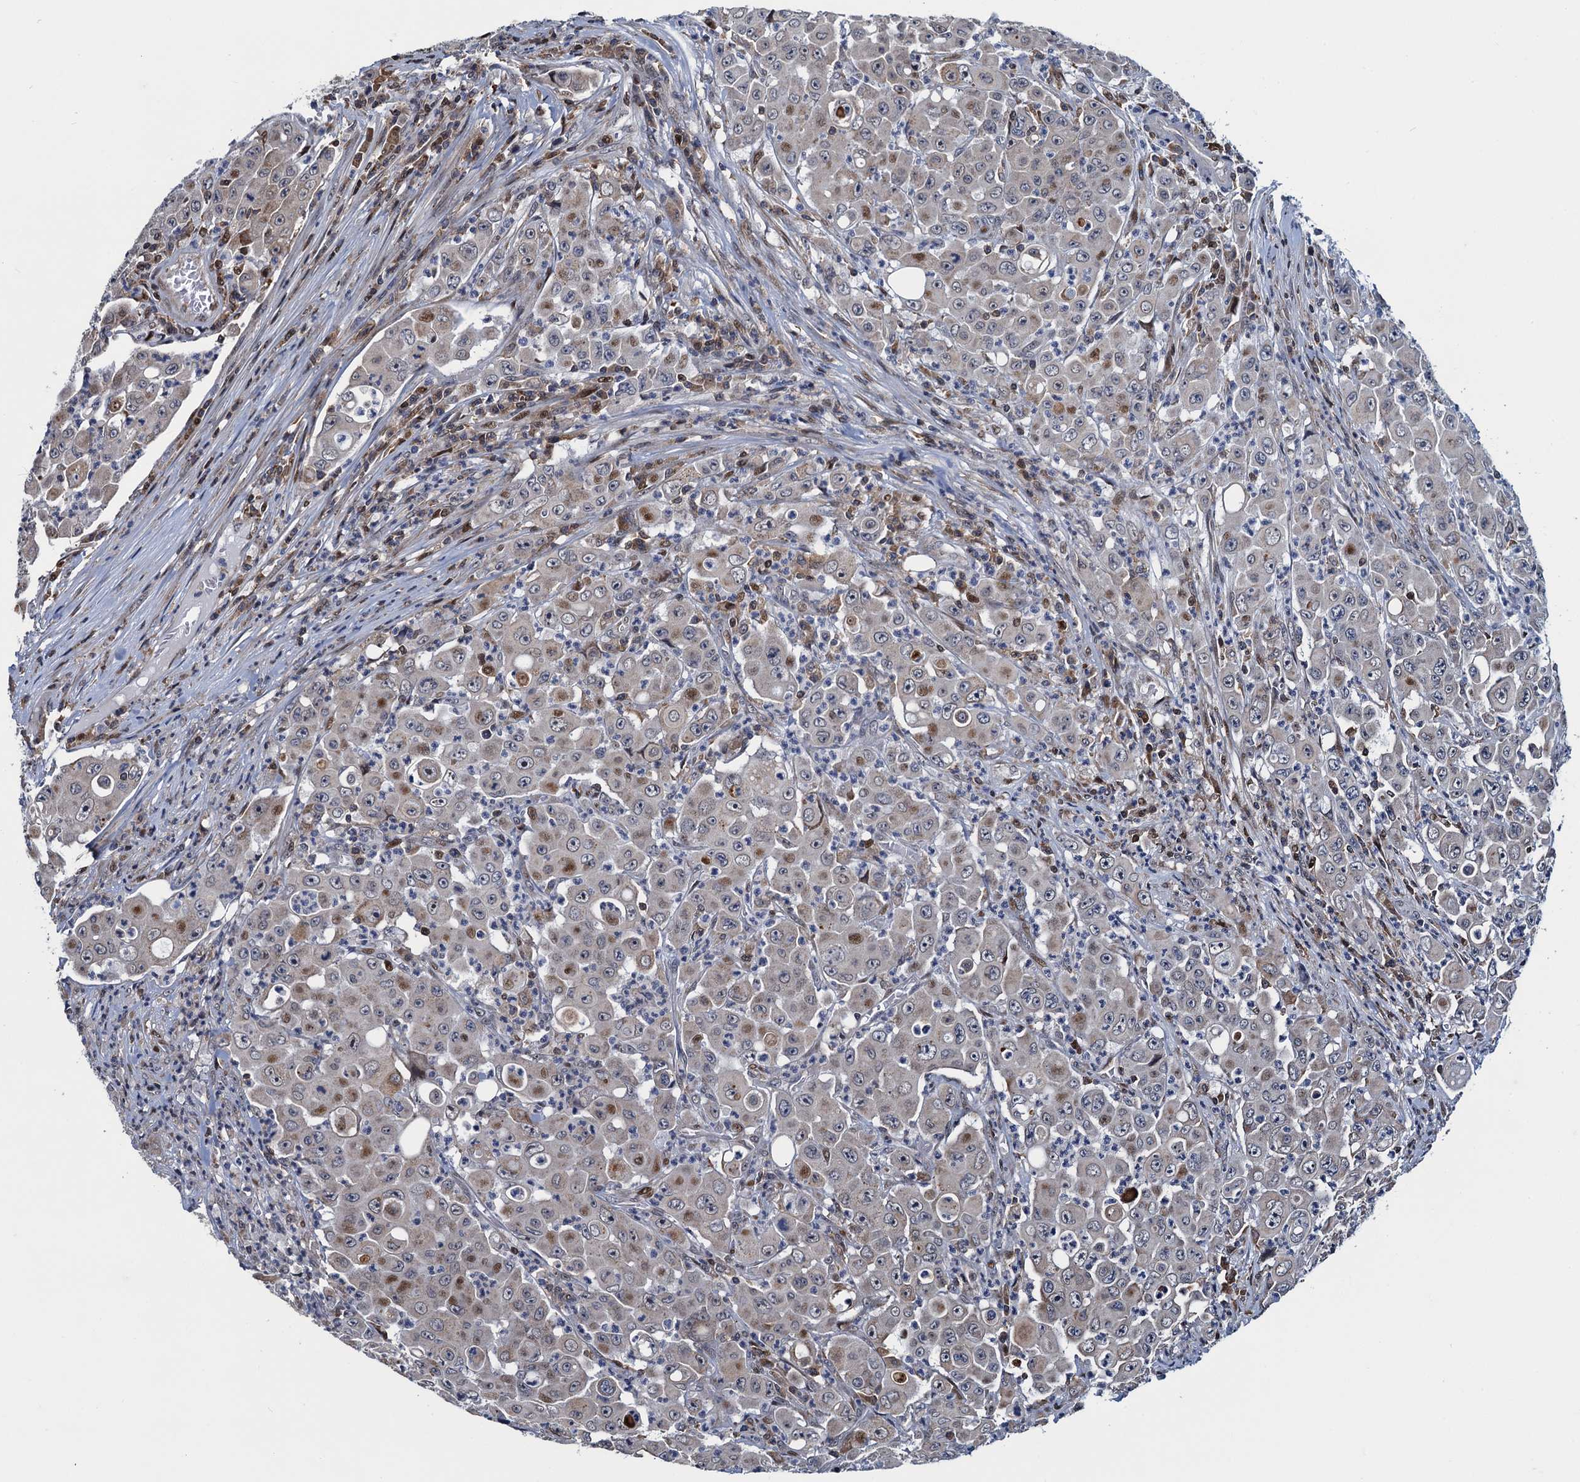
{"staining": {"intensity": "weak", "quantity": "<25%", "location": "cytoplasmic/membranous"}, "tissue": "colorectal cancer", "cell_type": "Tumor cells", "image_type": "cancer", "snomed": [{"axis": "morphology", "description": "Adenocarcinoma, NOS"}, {"axis": "topography", "description": "Colon"}], "caption": "High magnification brightfield microscopy of adenocarcinoma (colorectal) stained with DAB (3,3'-diaminobenzidine) (brown) and counterstained with hematoxylin (blue): tumor cells show no significant expression.", "gene": "CCDC102A", "patient": {"sex": "male", "age": 51}}